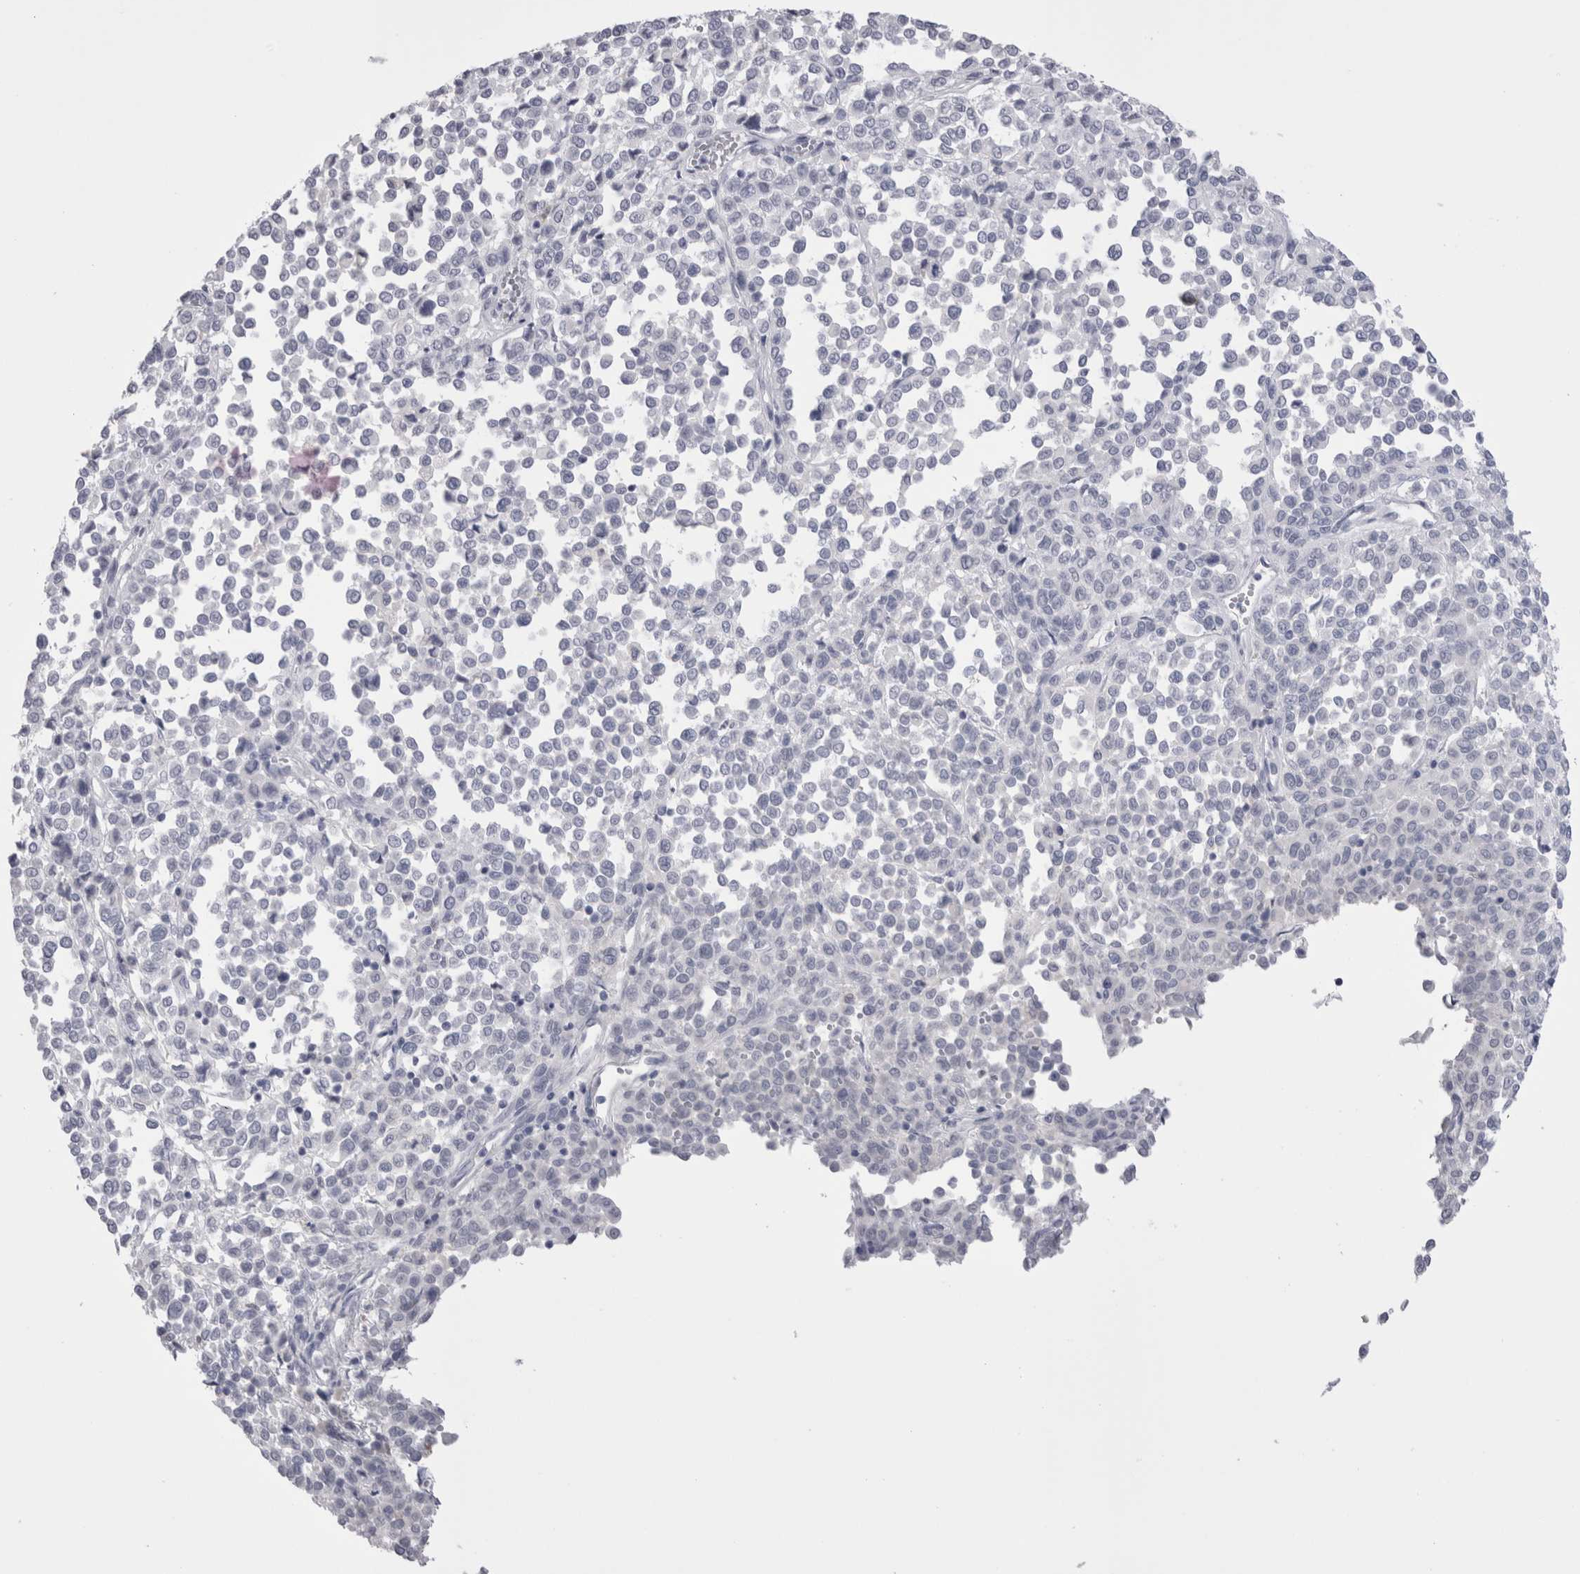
{"staining": {"intensity": "negative", "quantity": "none", "location": "none"}, "tissue": "melanoma", "cell_type": "Tumor cells", "image_type": "cancer", "snomed": [{"axis": "morphology", "description": "Malignant melanoma, Metastatic site"}, {"axis": "topography", "description": "Pancreas"}], "caption": "Image shows no significant protein positivity in tumor cells of malignant melanoma (metastatic site).", "gene": "SUCNR1", "patient": {"sex": "female", "age": 30}}